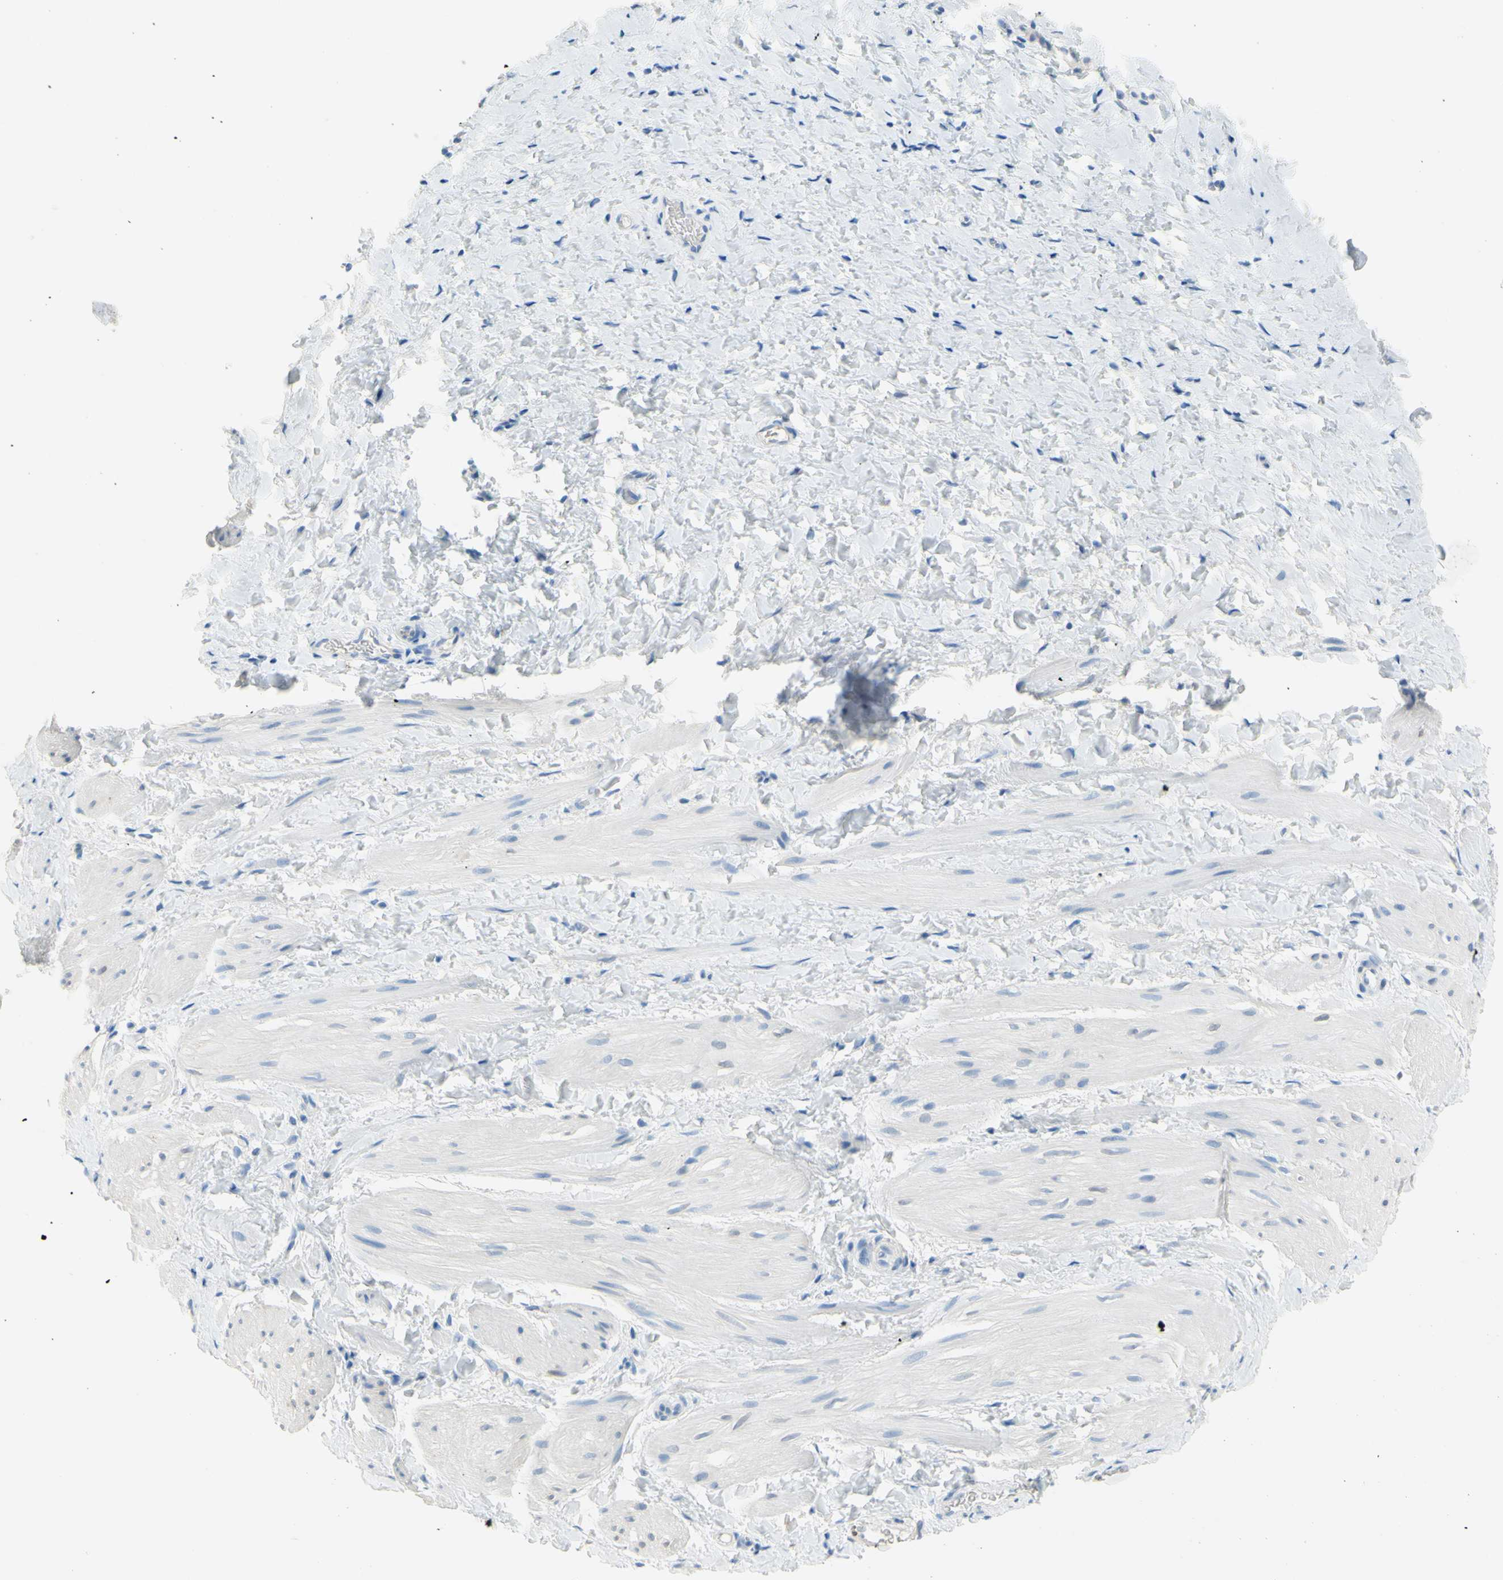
{"staining": {"intensity": "negative", "quantity": "none", "location": "none"}, "tissue": "smooth muscle", "cell_type": "Smooth muscle cells", "image_type": "normal", "snomed": [{"axis": "morphology", "description": "Normal tissue, NOS"}, {"axis": "topography", "description": "Smooth muscle"}], "caption": "The image exhibits no staining of smooth muscle cells in benign smooth muscle.", "gene": "DCT", "patient": {"sex": "male", "age": 16}}